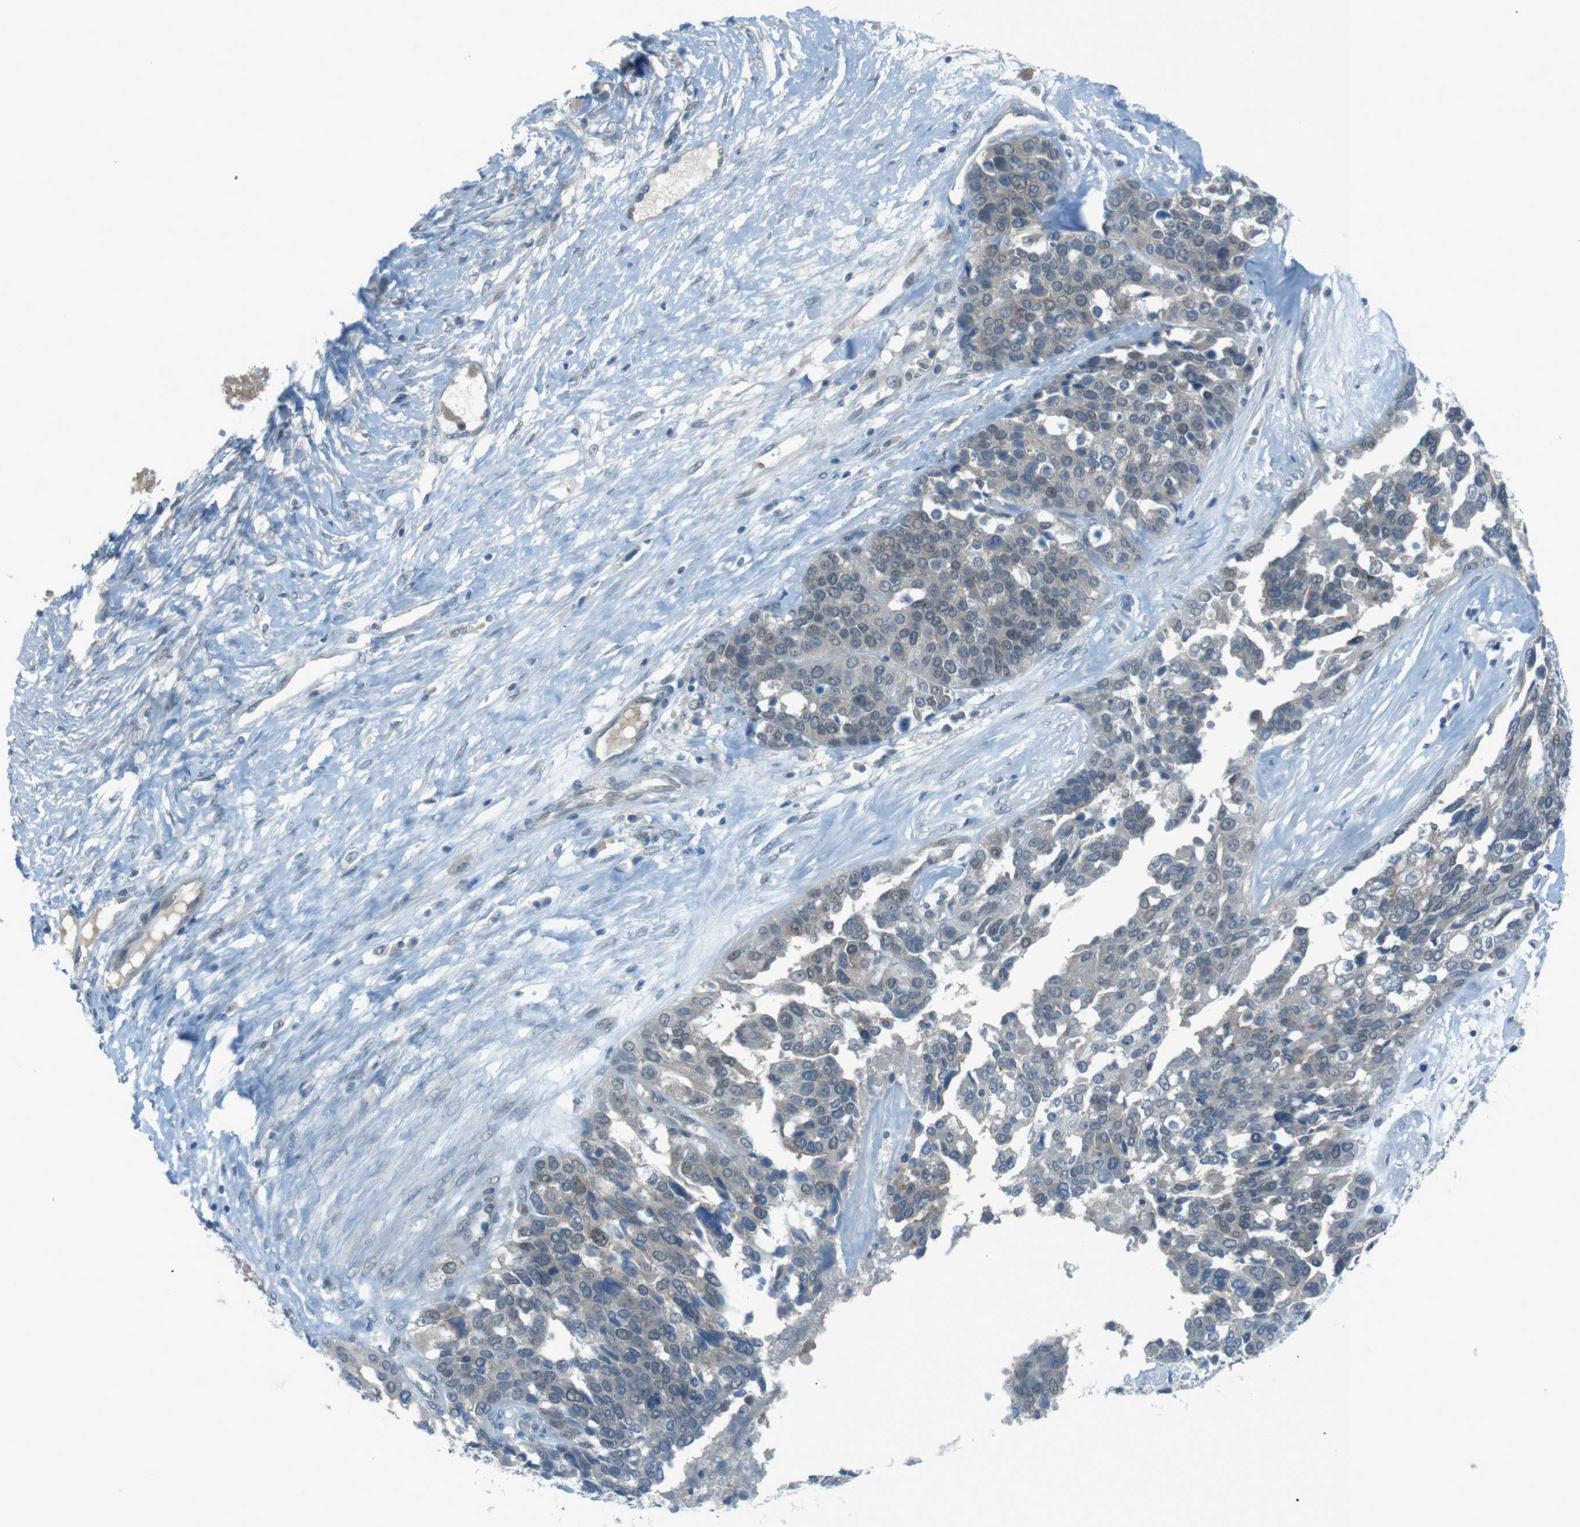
{"staining": {"intensity": "weak", "quantity": "<25%", "location": "nuclear"}, "tissue": "ovarian cancer", "cell_type": "Tumor cells", "image_type": "cancer", "snomed": [{"axis": "morphology", "description": "Cystadenocarcinoma, serous, NOS"}, {"axis": "topography", "description": "Ovary"}], "caption": "This micrograph is of serous cystadenocarcinoma (ovarian) stained with immunohistochemistry (IHC) to label a protein in brown with the nuclei are counter-stained blue. There is no expression in tumor cells.", "gene": "ZDHHC20", "patient": {"sex": "female", "age": 44}}